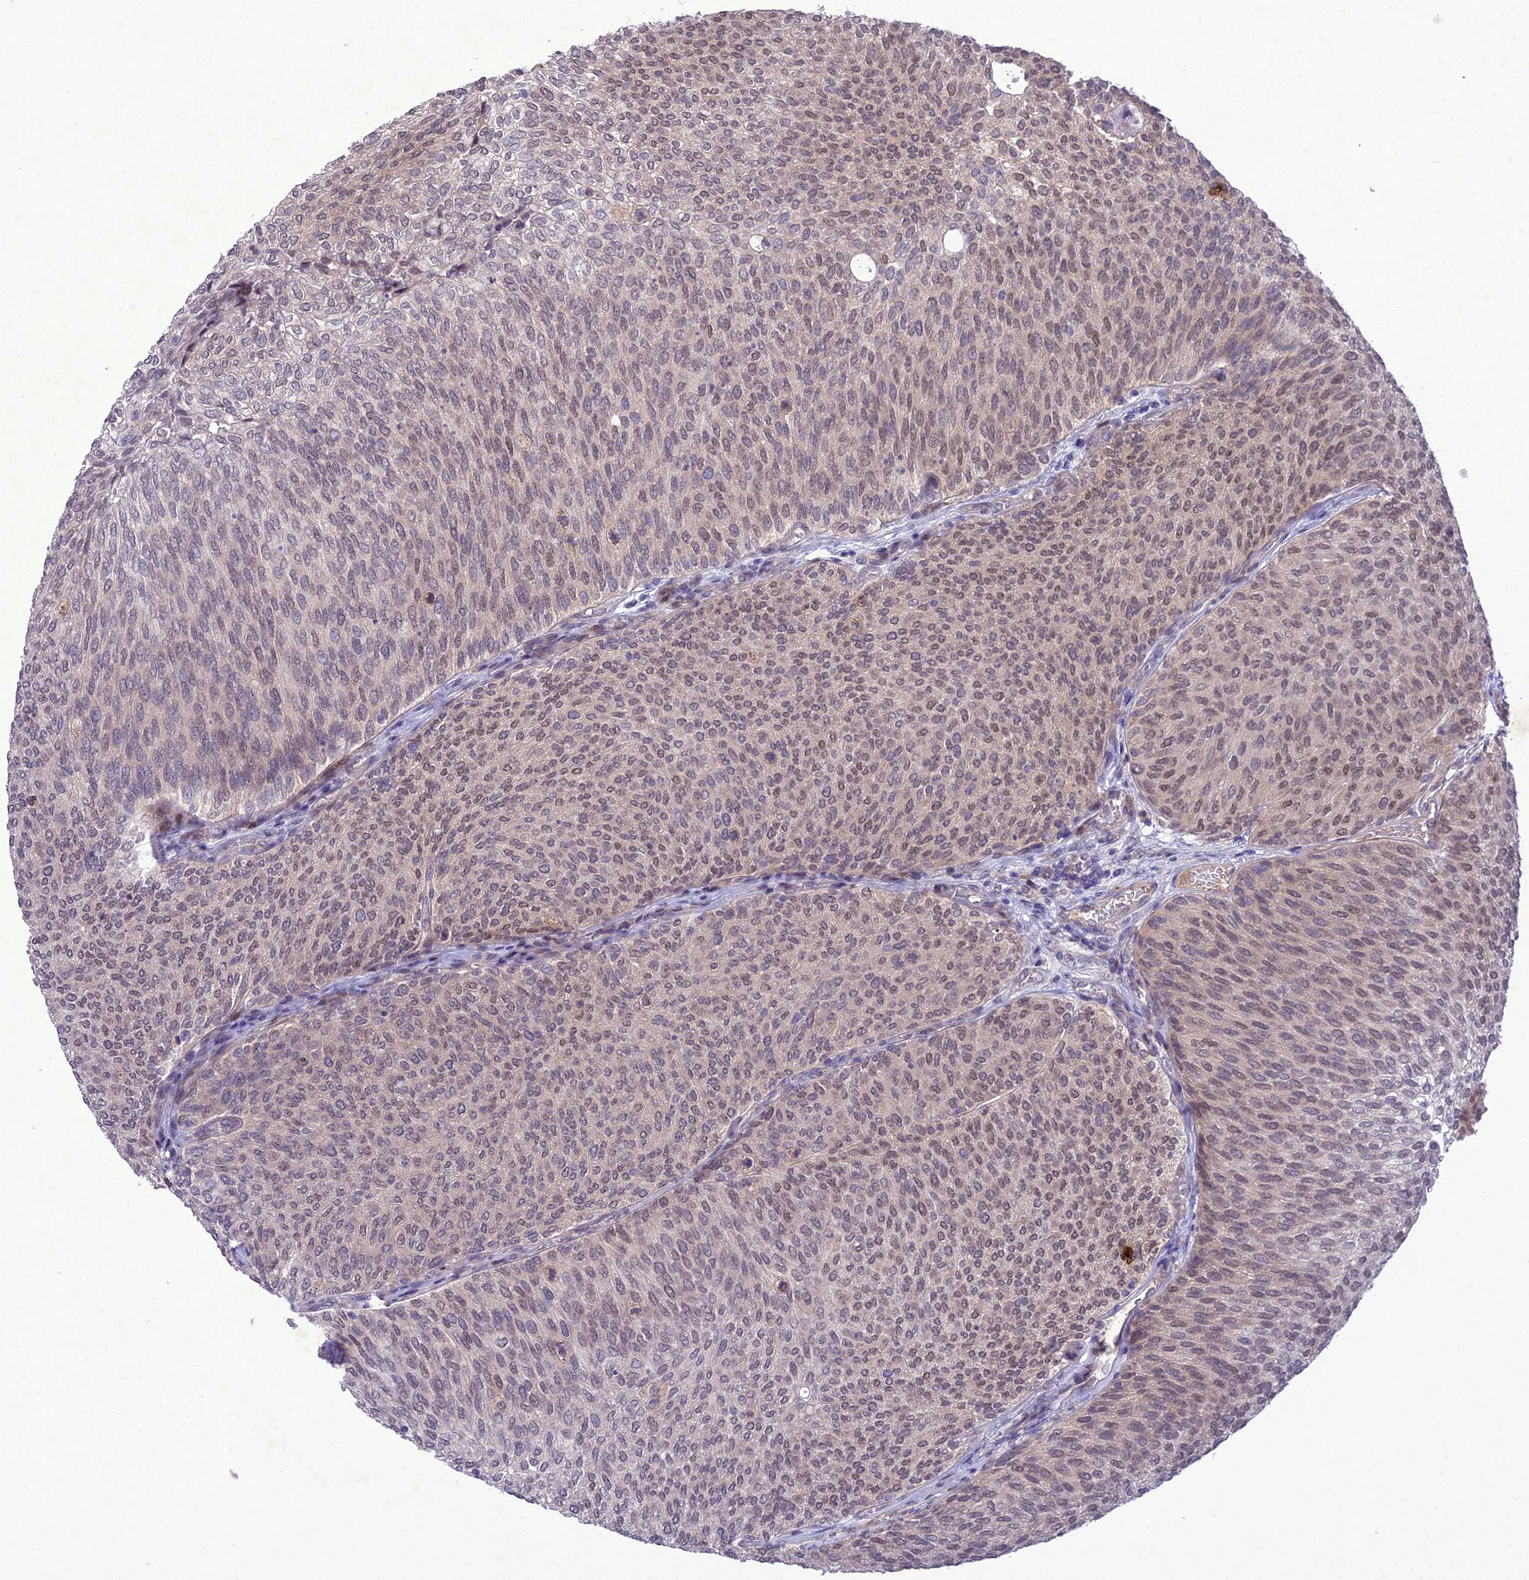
{"staining": {"intensity": "moderate", "quantity": ">75%", "location": "nuclear"}, "tissue": "urothelial cancer", "cell_type": "Tumor cells", "image_type": "cancer", "snomed": [{"axis": "morphology", "description": "Urothelial carcinoma, Low grade"}, {"axis": "topography", "description": "Urinary bladder"}], "caption": "IHC (DAB (3,3'-diaminobenzidine)) staining of low-grade urothelial carcinoma exhibits moderate nuclear protein staining in about >75% of tumor cells. The staining was performed using DAB (3,3'-diaminobenzidine) to visualize the protein expression in brown, while the nuclei were stained in blue with hematoxylin (Magnification: 20x).", "gene": "ANKRD52", "patient": {"sex": "female", "age": 79}}